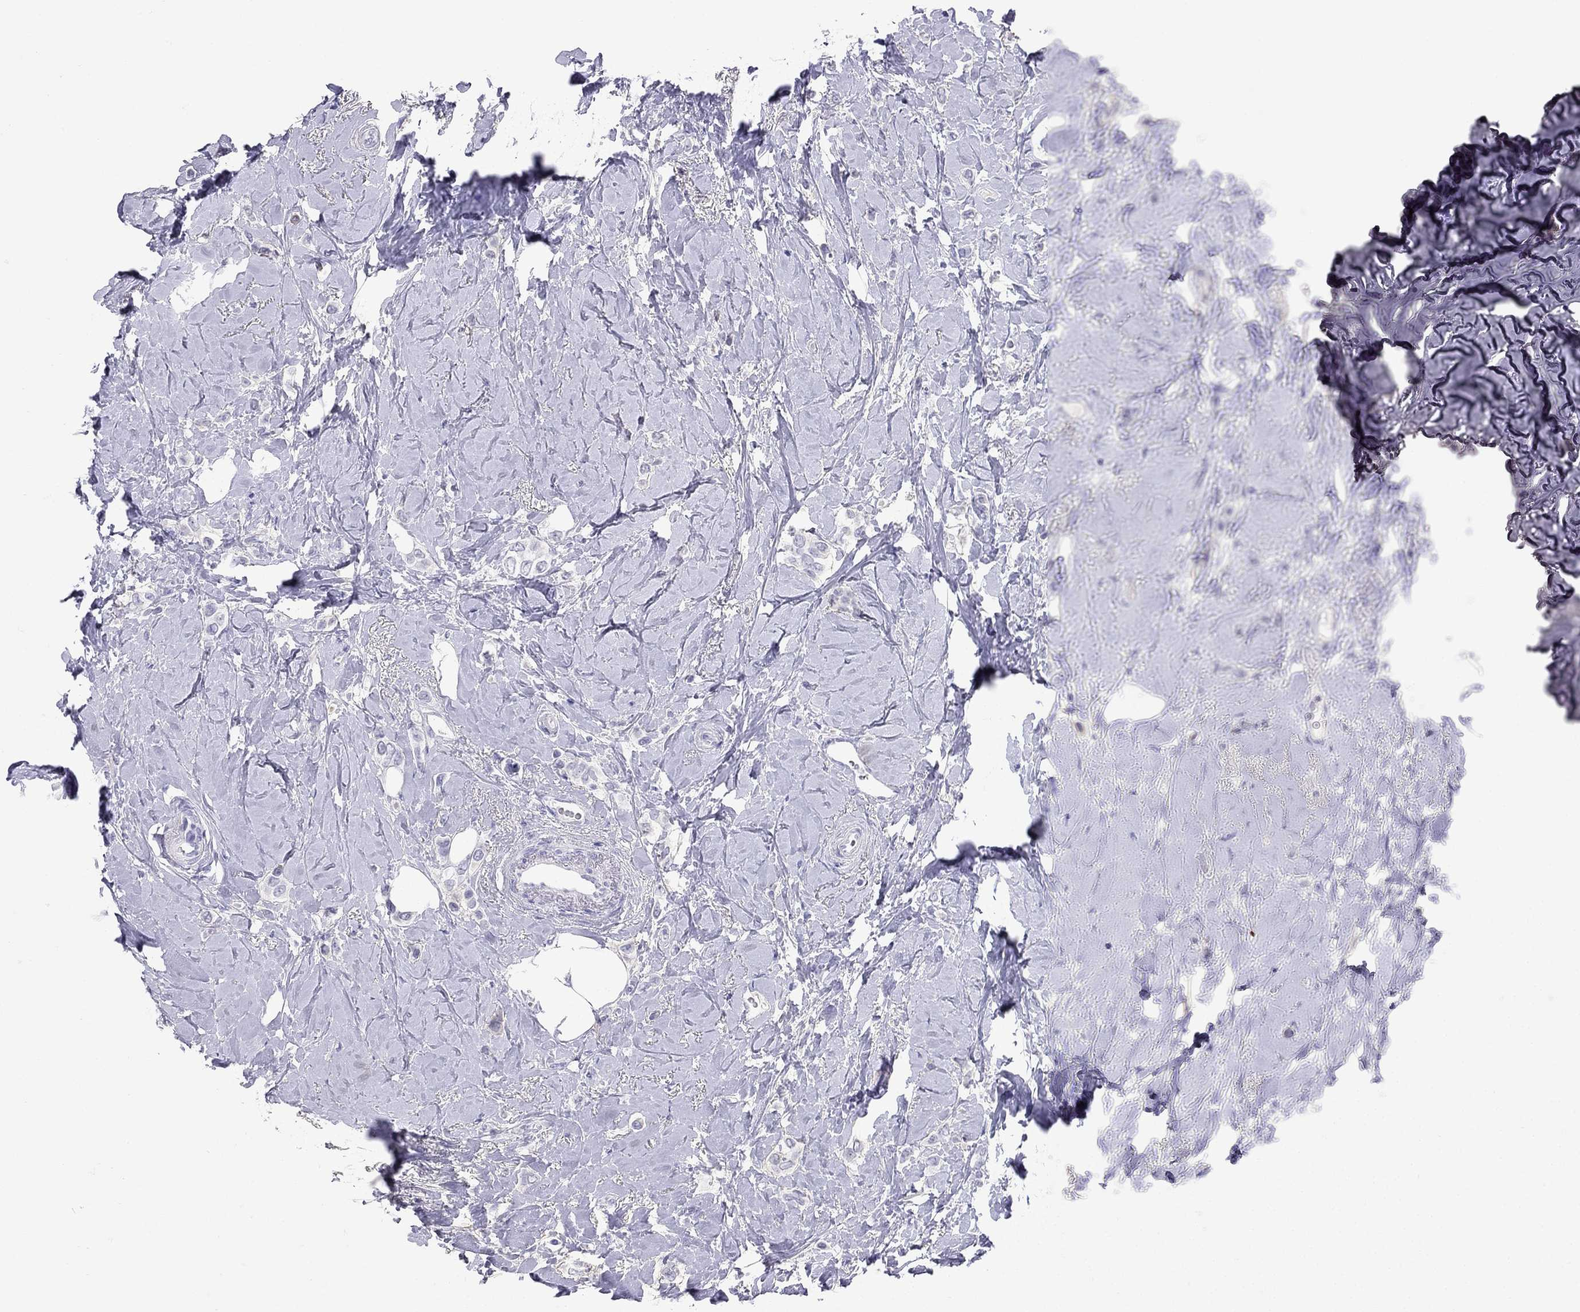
{"staining": {"intensity": "negative", "quantity": "none", "location": "none"}, "tissue": "breast cancer", "cell_type": "Tumor cells", "image_type": "cancer", "snomed": [{"axis": "morphology", "description": "Lobular carcinoma"}, {"axis": "topography", "description": "Breast"}], "caption": "An immunohistochemistry (IHC) micrograph of breast cancer (lobular carcinoma) is shown. There is no staining in tumor cells of breast cancer (lobular carcinoma).", "gene": "GRIA2", "patient": {"sex": "female", "age": 66}}